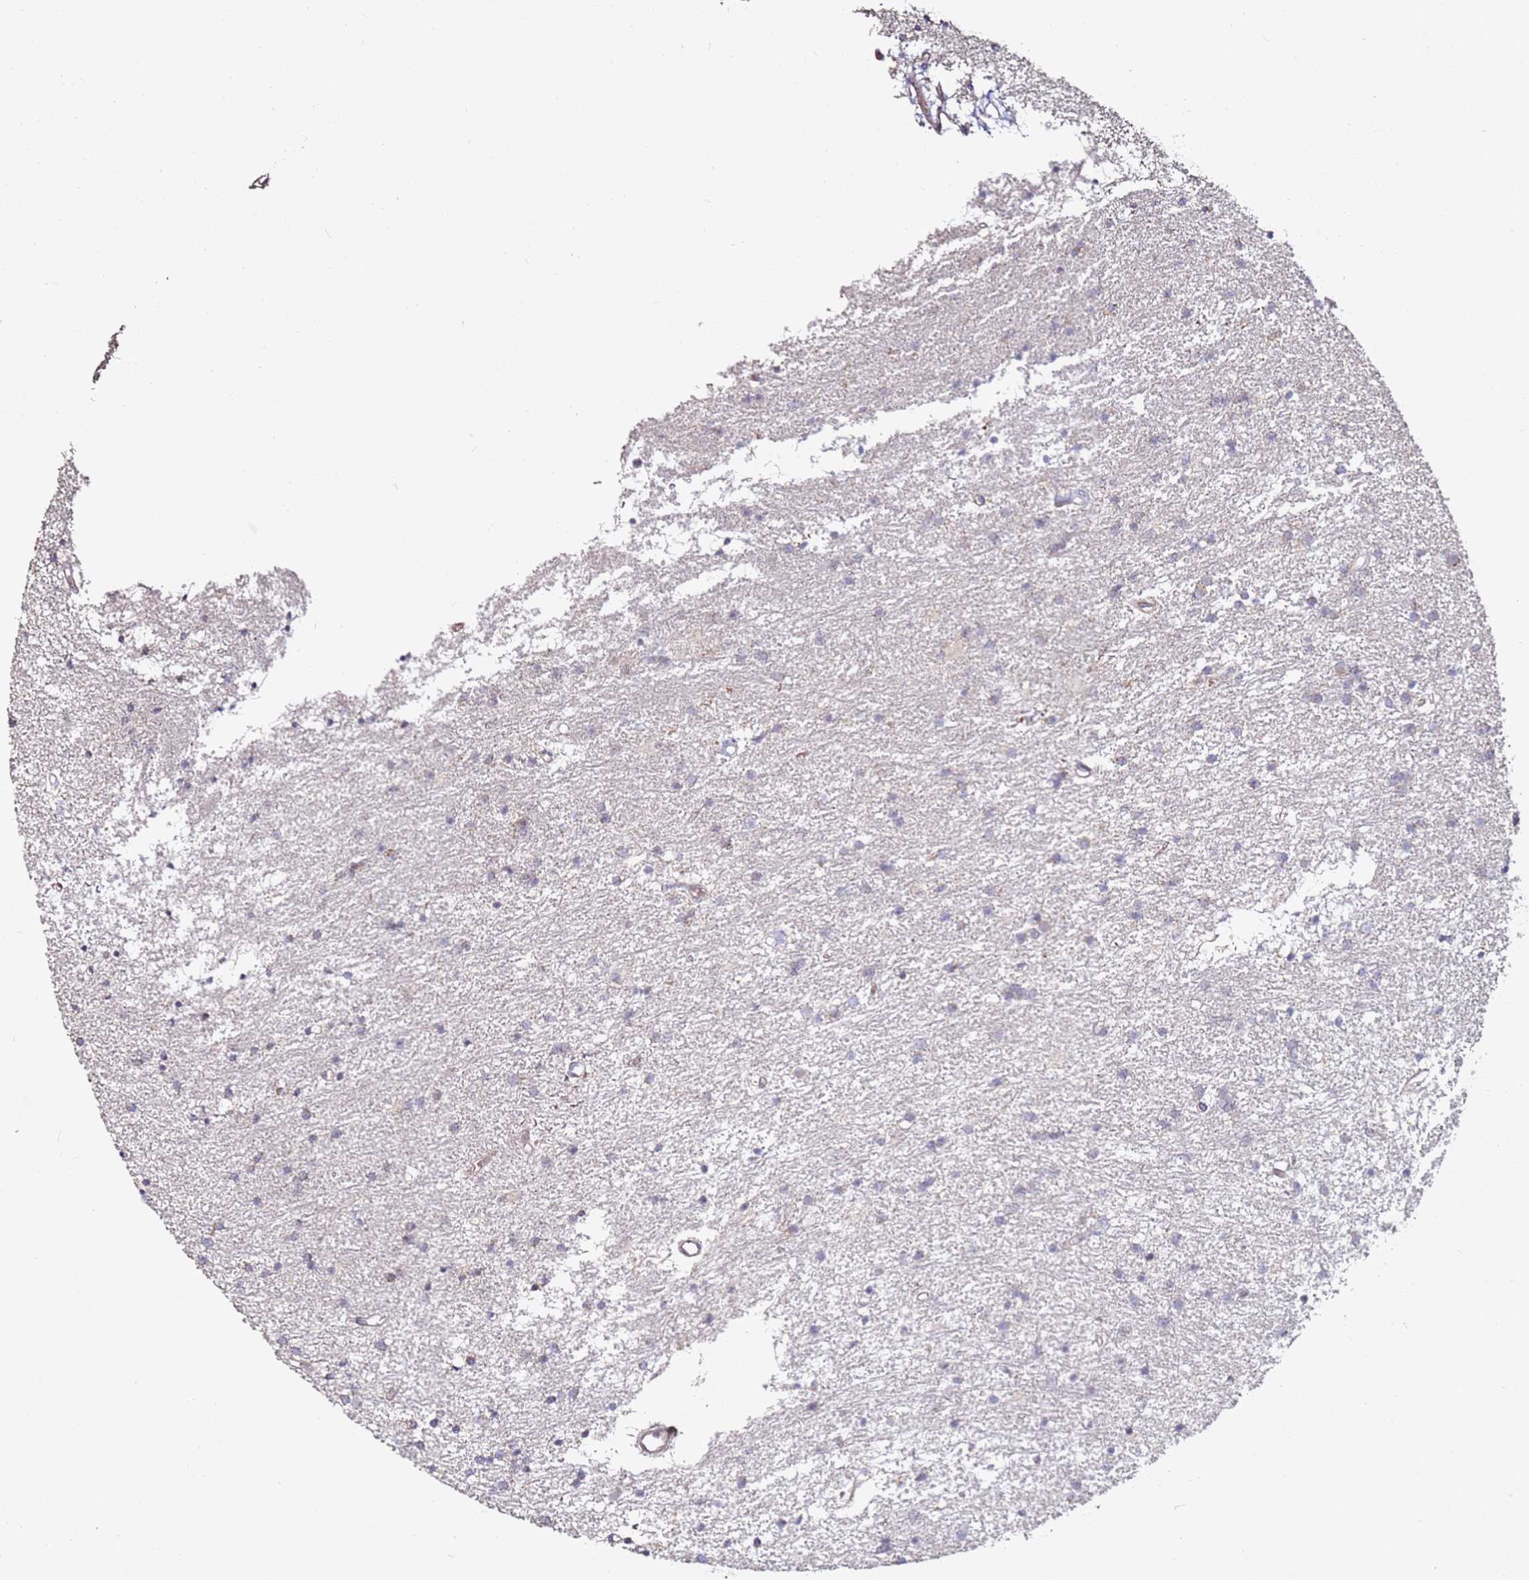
{"staining": {"intensity": "negative", "quantity": "none", "location": "none"}, "tissue": "glioma", "cell_type": "Tumor cells", "image_type": "cancer", "snomed": [{"axis": "morphology", "description": "Glioma, malignant, High grade"}, {"axis": "topography", "description": "Brain"}], "caption": "Tumor cells show no significant protein staining in malignant high-grade glioma.", "gene": "RARS2", "patient": {"sex": "male", "age": 77}}